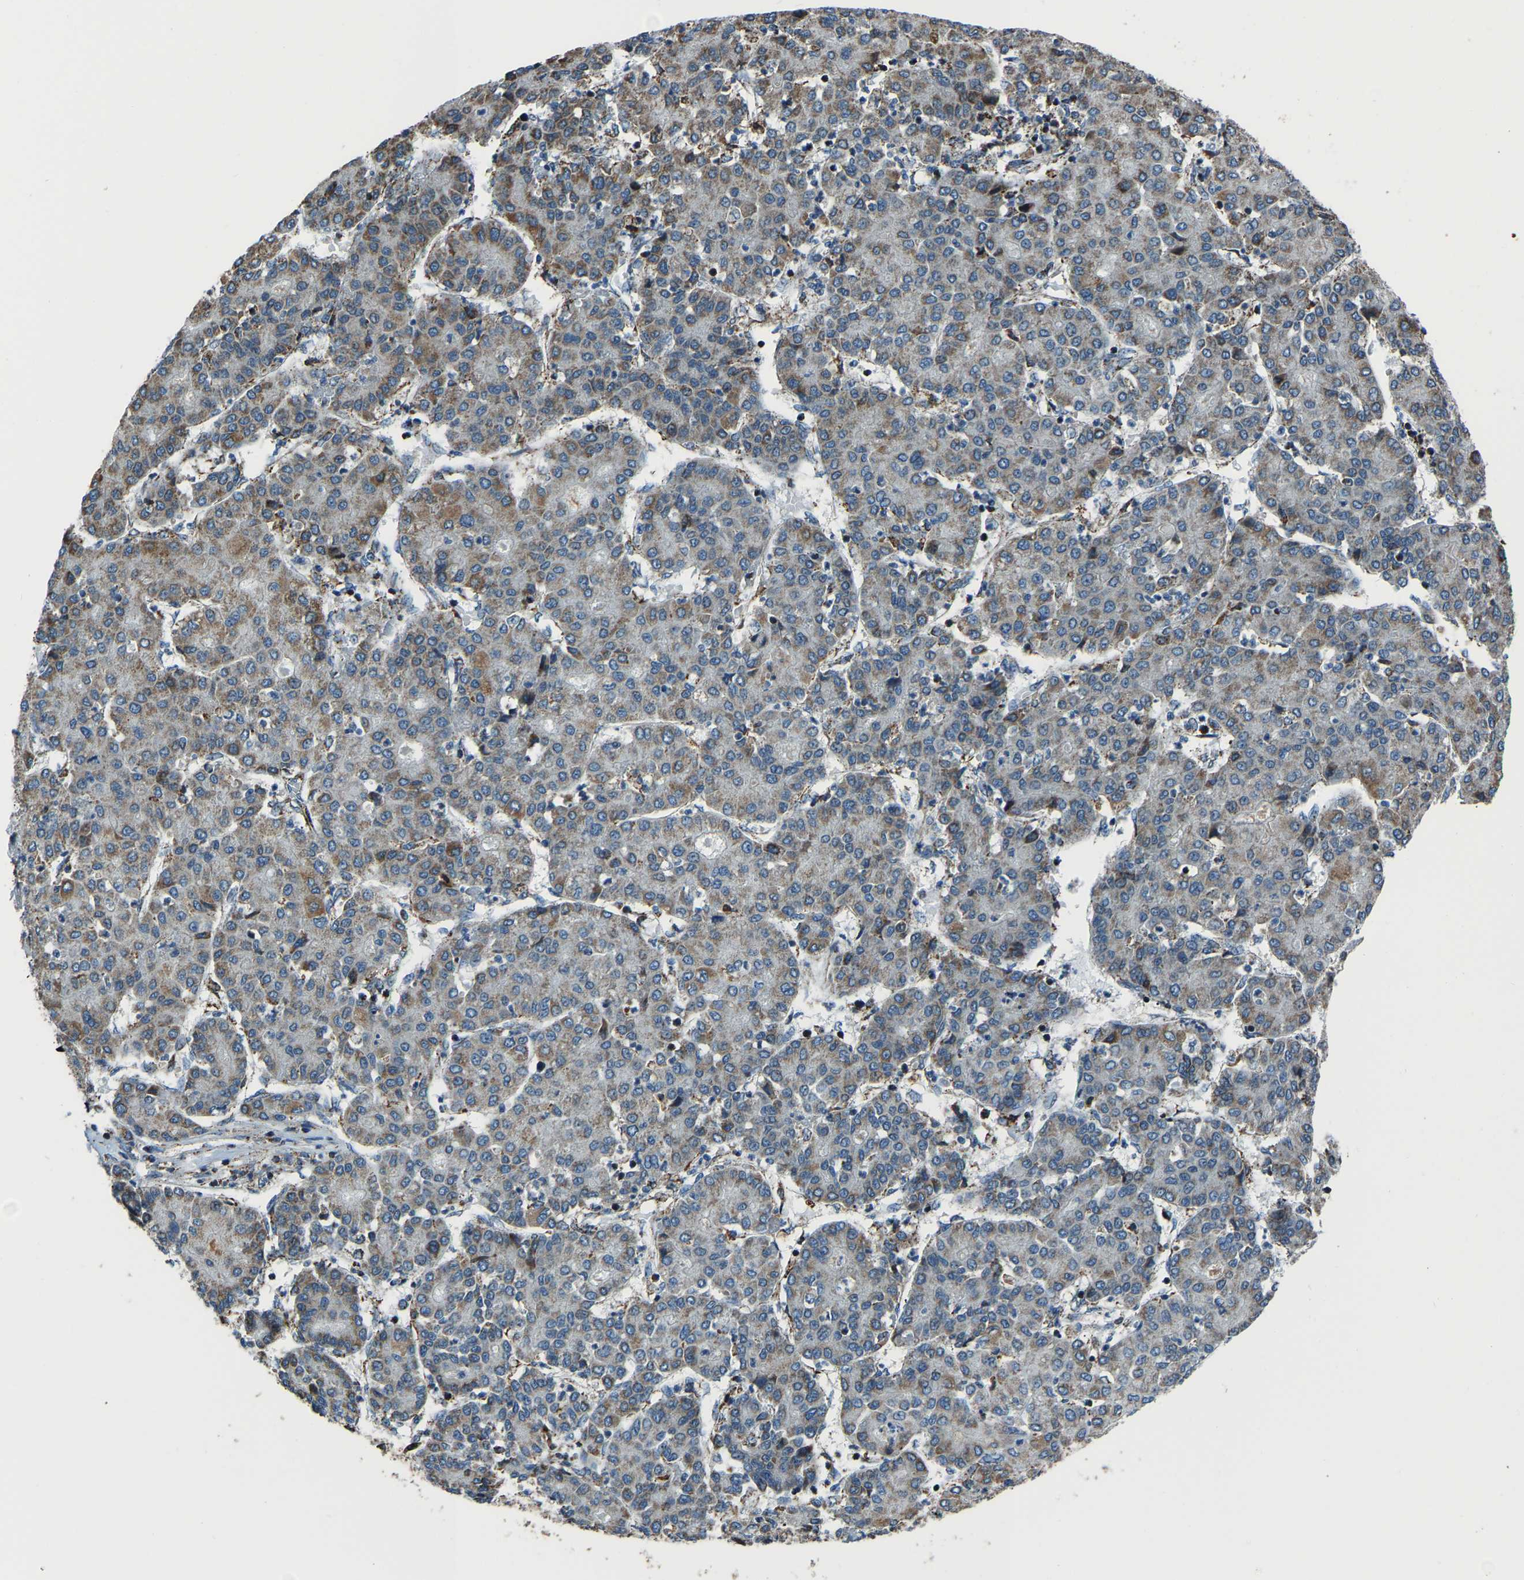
{"staining": {"intensity": "weak", "quantity": "25%-75%", "location": "cytoplasmic/membranous"}, "tissue": "liver cancer", "cell_type": "Tumor cells", "image_type": "cancer", "snomed": [{"axis": "morphology", "description": "Carcinoma, Hepatocellular, NOS"}, {"axis": "topography", "description": "Liver"}], "caption": "Immunohistochemistry staining of liver cancer, which exhibits low levels of weak cytoplasmic/membranous staining in approximately 25%-75% of tumor cells indicating weak cytoplasmic/membranous protein expression. The staining was performed using DAB (brown) for protein detection and nuclei were counterstained in hematoxylin (blue).", "gene": "RBM33", "patient": {"sex": "male", "age": 65}}